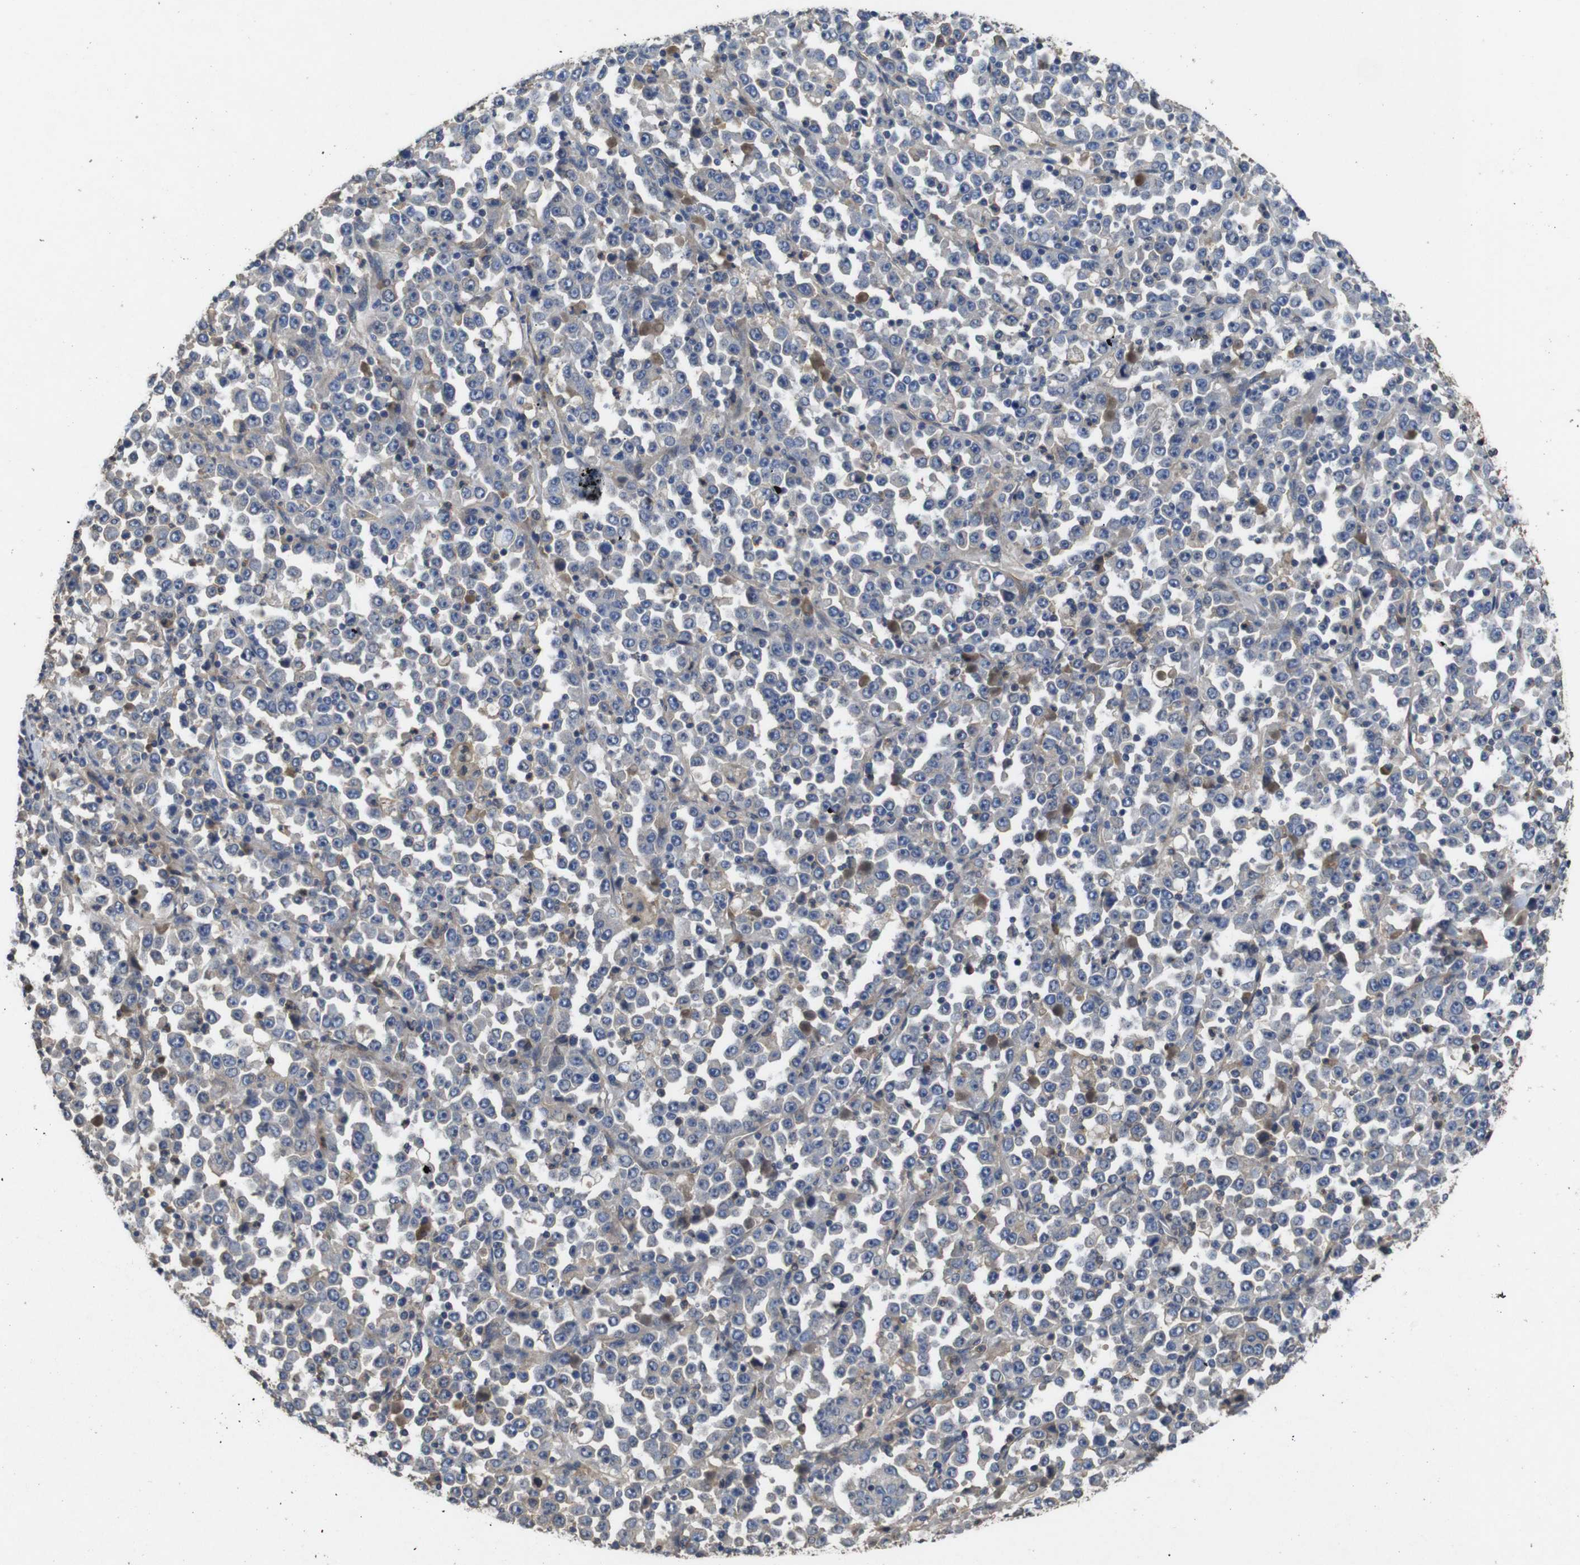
{"staining": {"intensity": "negative", "quantity": "none", "location": "none"}, "tissue": "stomach cancer", "cell_type": "Tumor cells", "image_type": "cancer", "snomed": [{"axis": "morphology", "description": "Normal tissue, NOS"}, {"axis": "morphology", "description": "Adenocarcinoma, NOS"}, {"axis": "topography", "description": "Stomach, upper"}, {"axis": "topography", "description": "Stomach"}], "caption": "Immunohistochemistry histopathology image of stomach cancer stained for a protein (brown), which reveals no expression in tumor cells. (DAB (3,3'-diaminobenzidine) immunohistochemistry (IHC) with hematoxylin counter stain).", "gene": "ARHGAP24", "patient": {"sex": "male", "age": 59}}